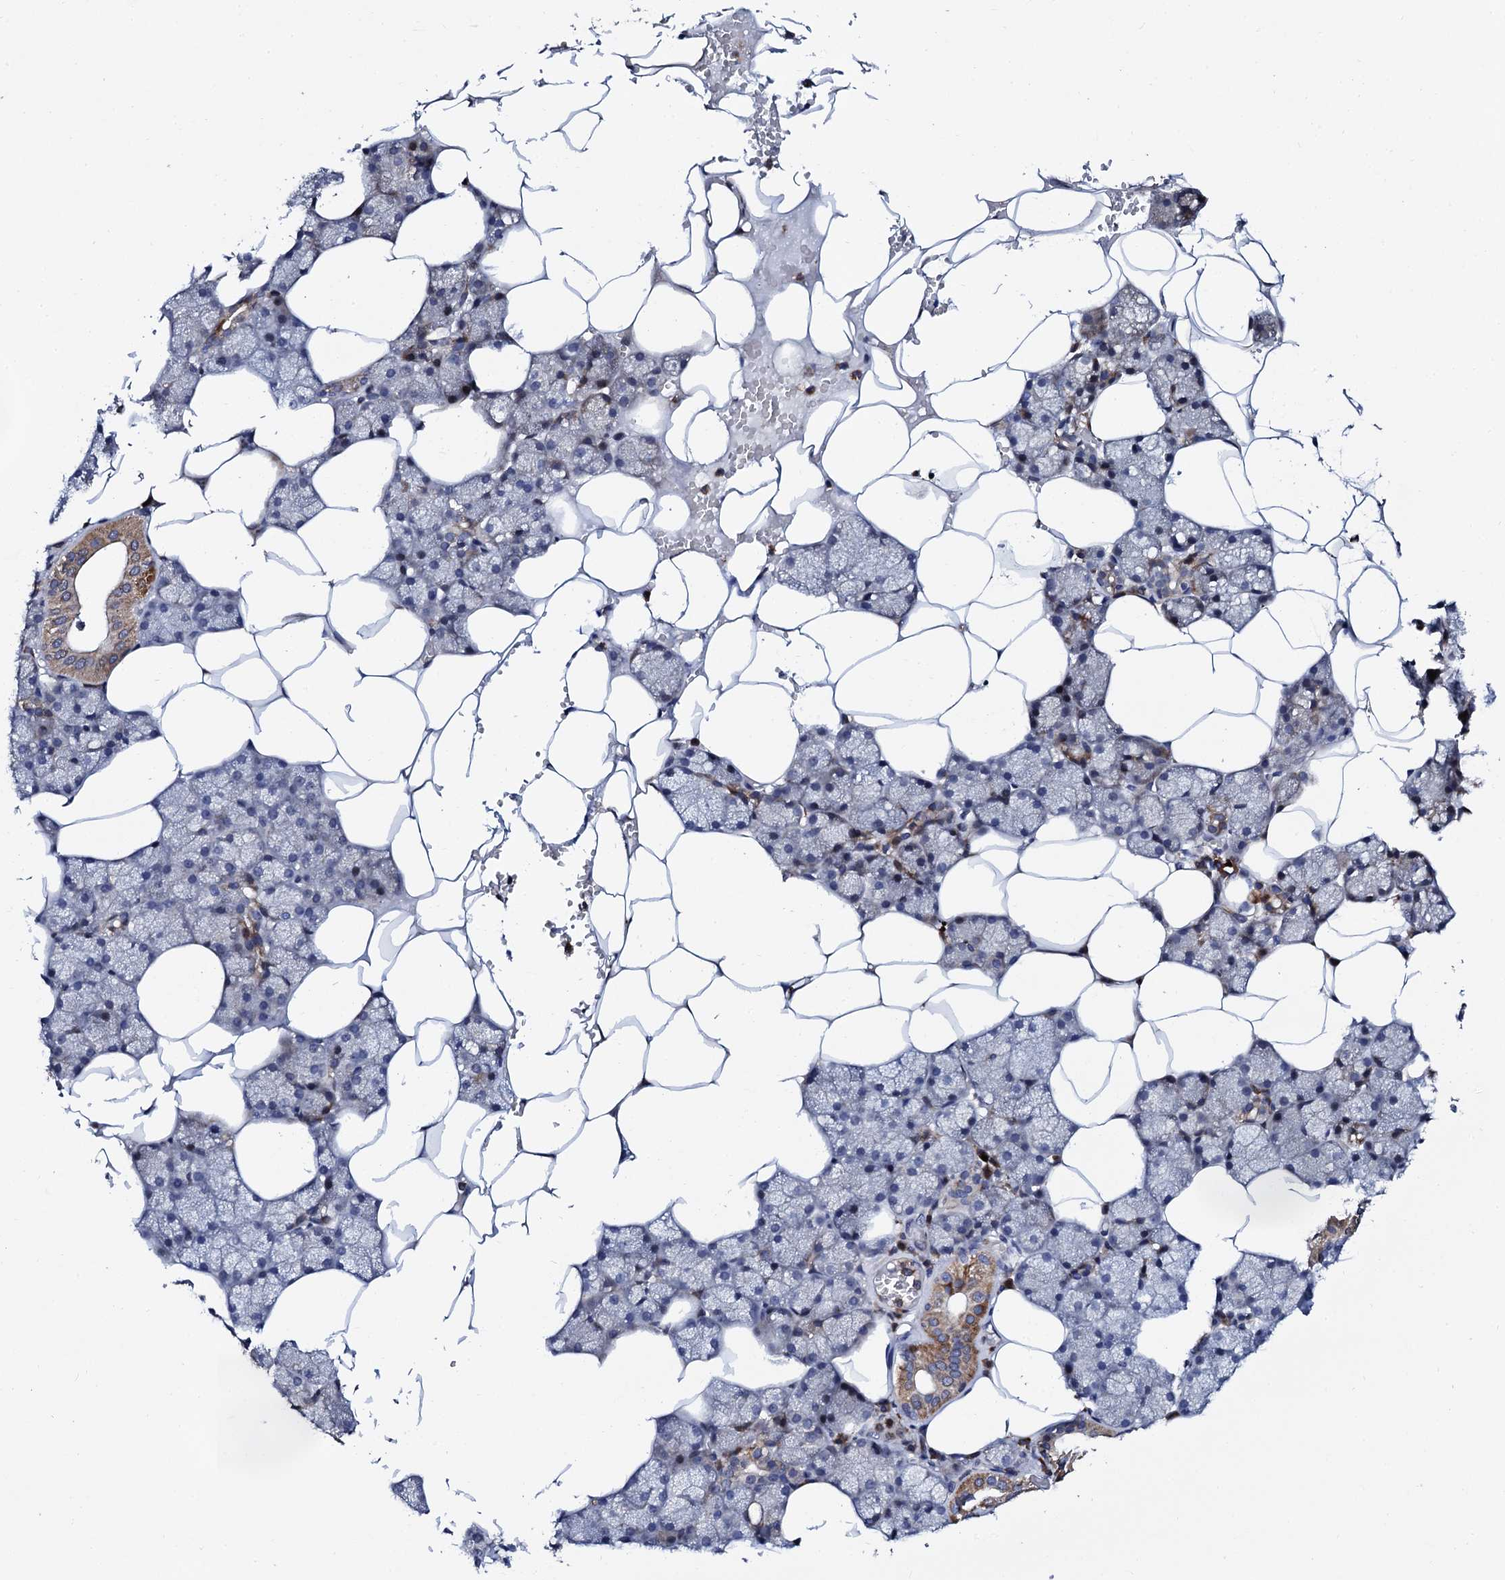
{"staining": {"intensity": "moderate", "quantity": "<25%", "location": "cytoplasmic/membranous"}, "tissue": "salivary gland", "cell_type": "Glandular cells", "image_type": "normal", "snomed": [{"axis": "morphology", "description": "Normal tissue, NOS"}, {"axis": "topography", "description": "Salivary gland"}], "caption": "Protein staining exhibits moderate cytoplasmic/membranous staining in approximately <25% of glandular cells in normal salivary gland. (DAB (3,3'-diaminobenzidine) = brown stain, brightfield microscopy at high magnification).", "gene": "TCIRG1", "patient": {"sex": "male", "age": 62}}